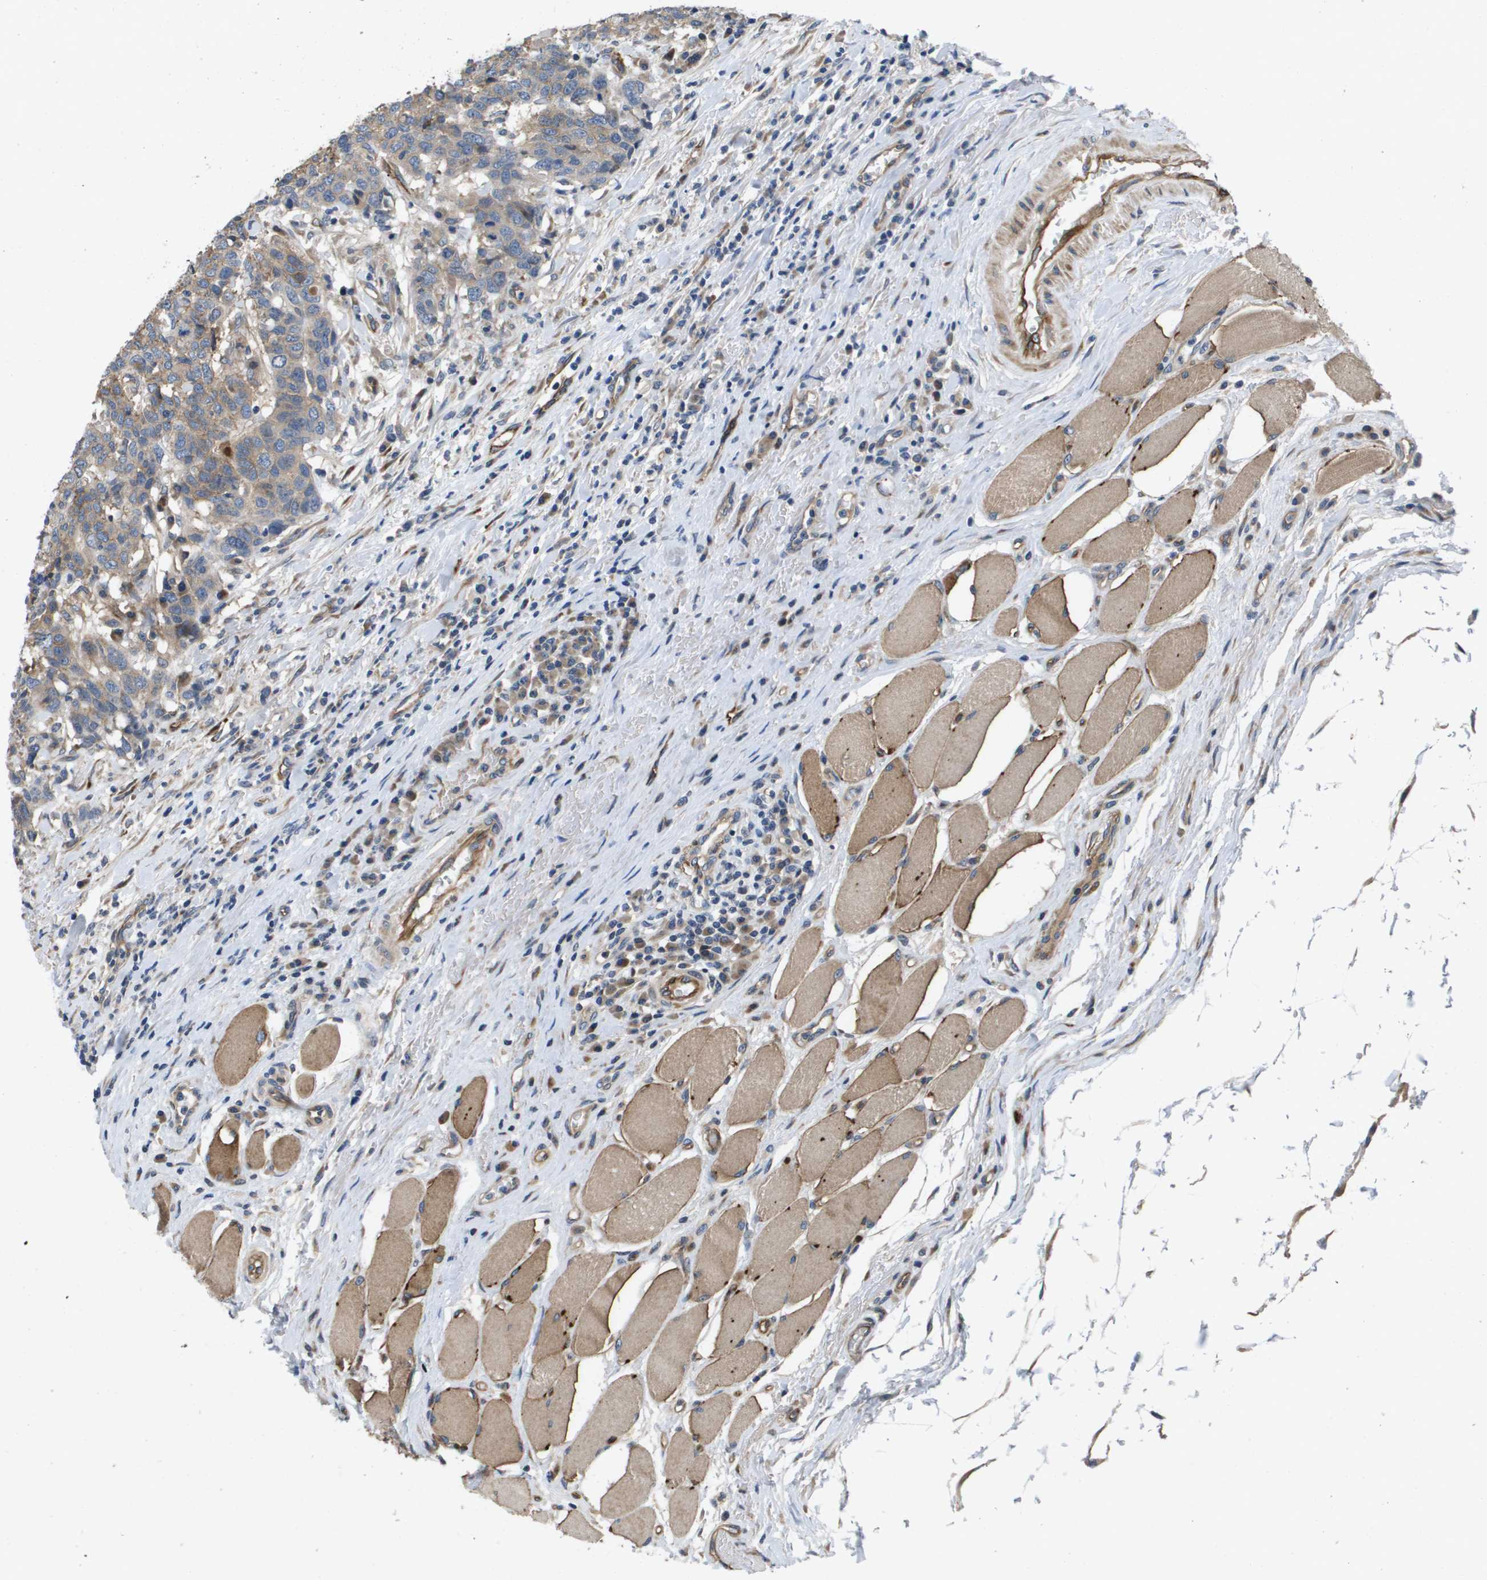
{"staining": {"intensity": "moderate", "quantity": ">75%", "location": "cytoplasmic/membranous"}, "tissue": "head and neck cancer", "cell_type": "Tumor cells", "image_type": "cancer", "snomed": [{"axis": "morphology", "description": "Squamous cell carcinoma, NOS"}, {"axis": "topography", "description": "Head-Neck"}], "caption": "Head and neck cancer tissue displays moderate cytoplasmic/membranous expression in about >75% of tumor cells, visualized by immunohistochemistry. (DAB IHC, brown staining for protein, blue staining for nuclei).", "gene": "ENTPD2", "patient": {"sex": "male", "age": 66}}